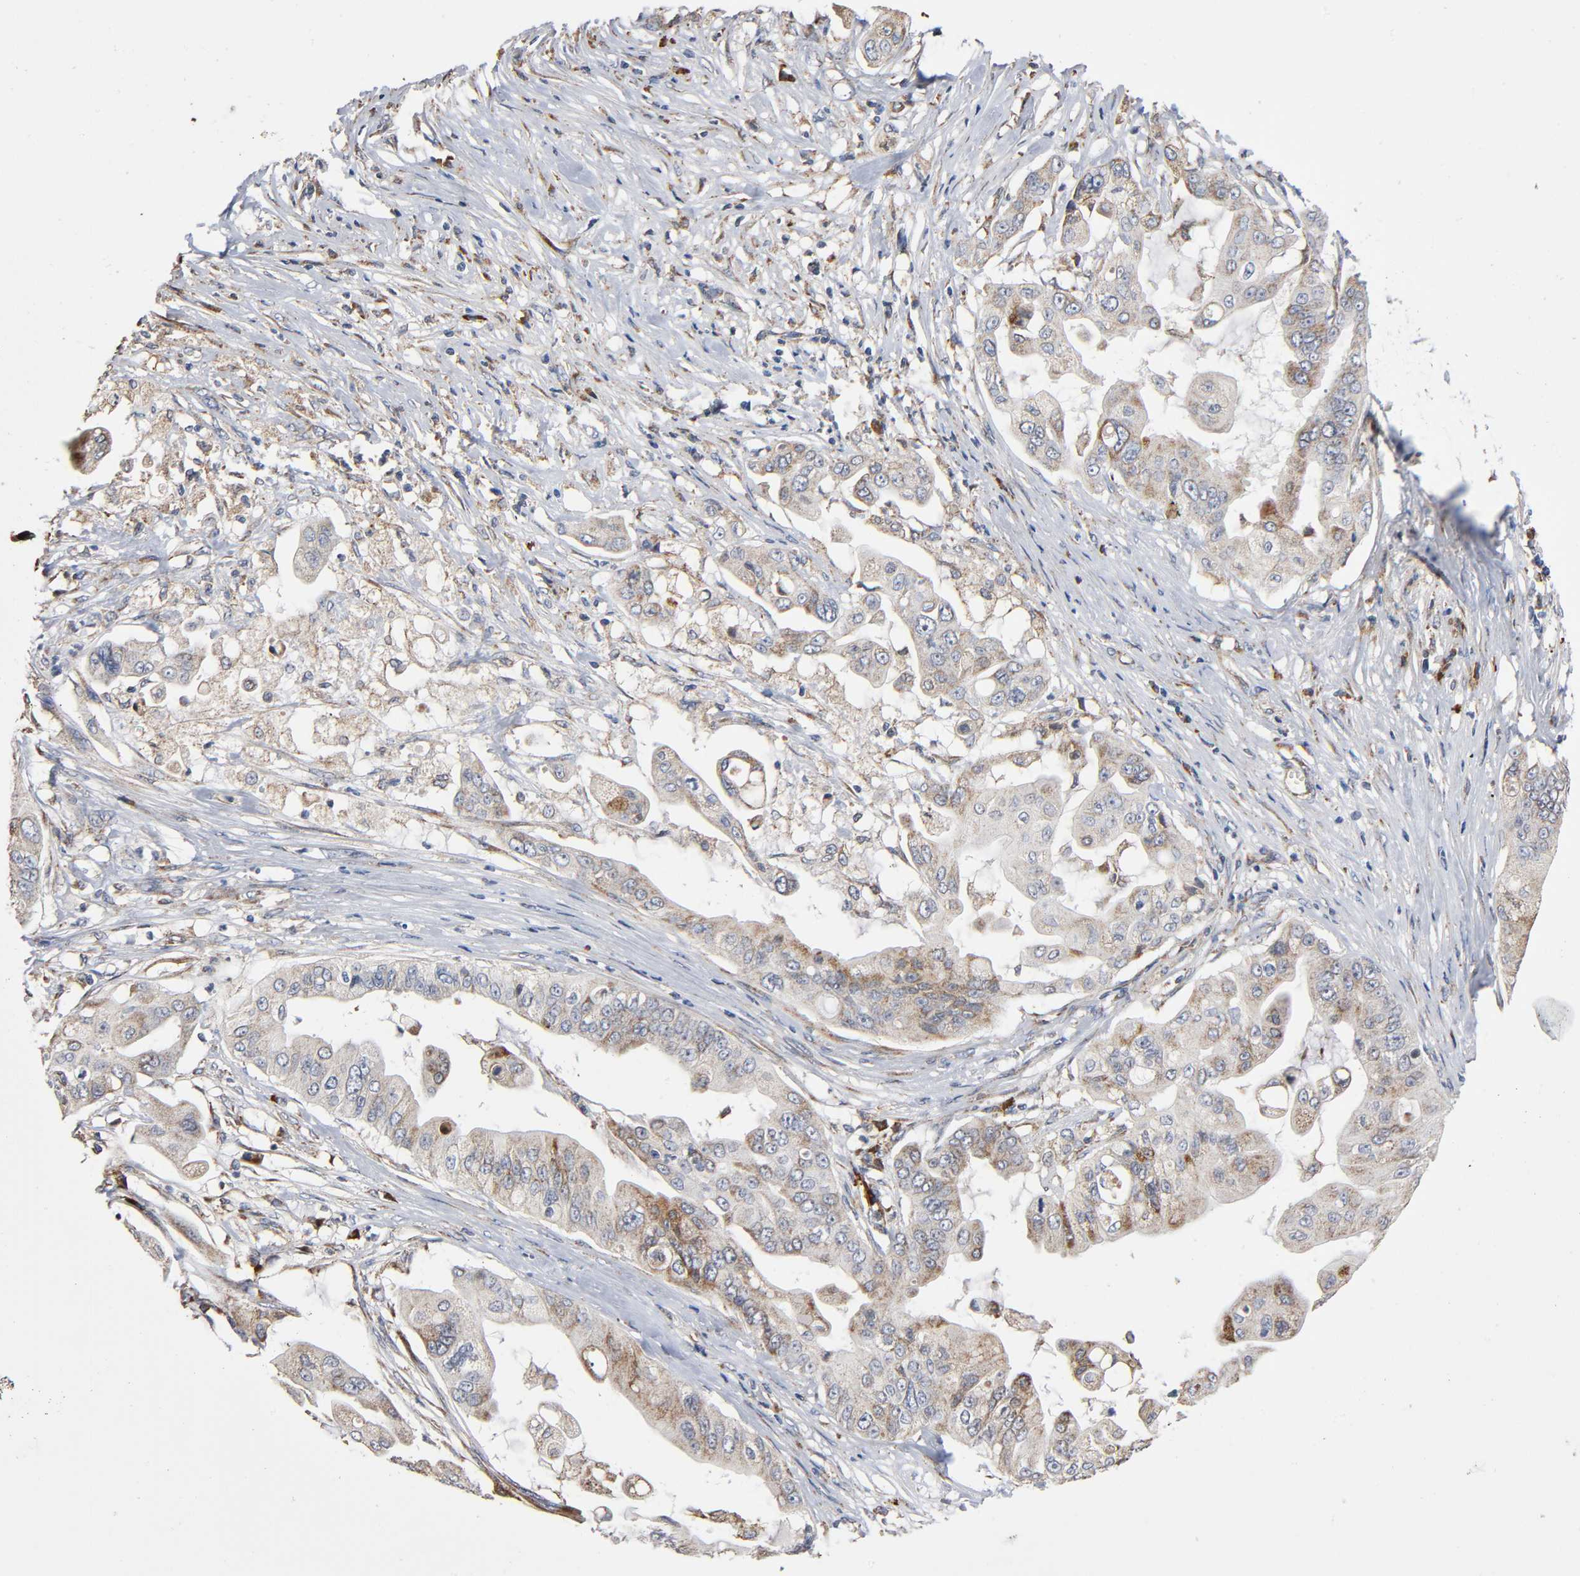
{"staining": {"intensity": "moderate", "quantity": "25%-75%", "location": "cytoplasmic/membranous"}, "tissue": "pancreatic cancer", "cell_type": "Tumor cells", "image_type": "cancer", "snomed": [{"axis": "morphology", "description": "Adenocarcinoma, NOS"}, {"axis": "topography", "description": "Pancreas"}], "caption": "IHC image of adenocarcinoma (pancreatic) stained for a protein (brown), which displays medium levels of moderate cytoplasmic/membranous staining in approximately 25%-75% of tumor cells.", "gene": "MAP3K1", "patient": {"sex": "female", "age": 75}}